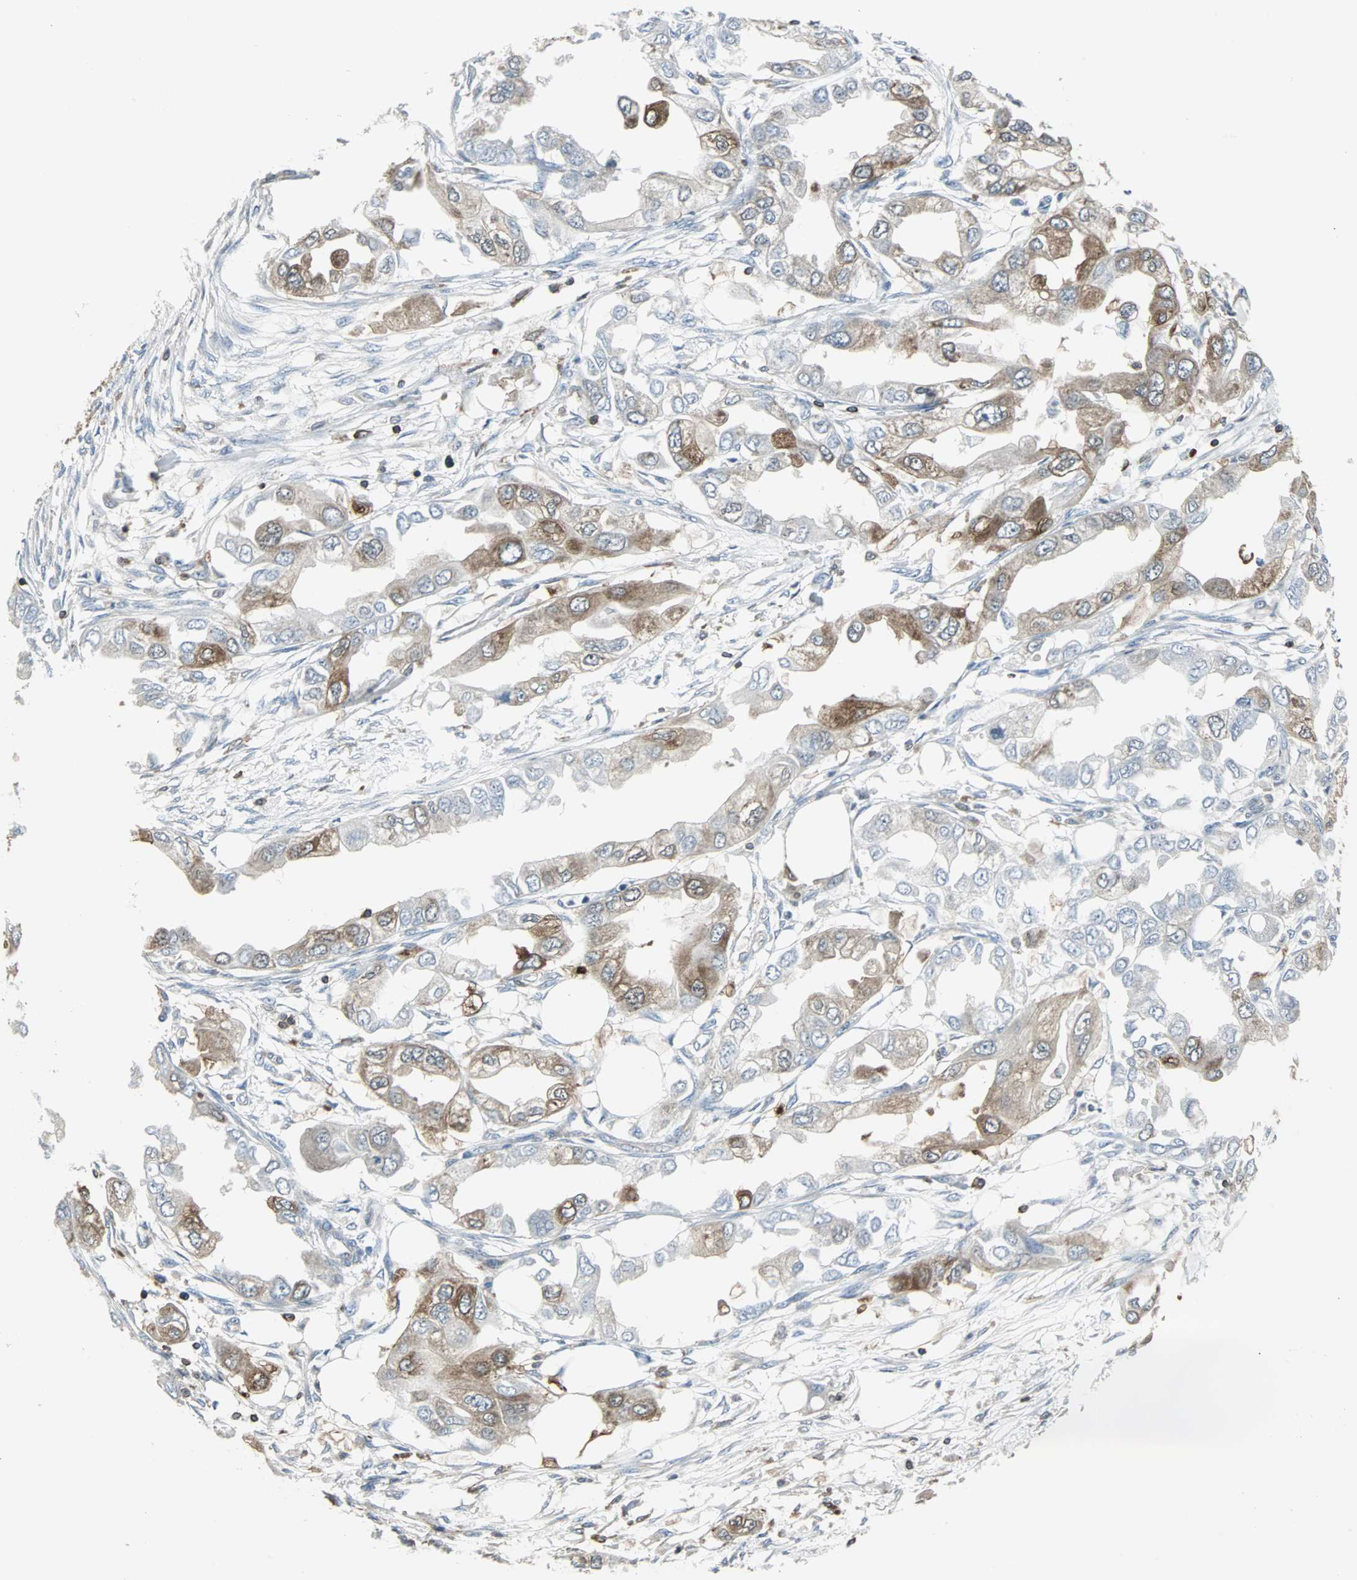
{"staining": {"intensity": "moderate", "quantity": "25%-75%", "location": "cytoplasmic/membranous"}, "tissue": "endometrial cancer", "cell_type": "Tumor cells", "image_type": "cancer", "snomed": [{"axis": "morphology", "description": "Adenocarcinoma, NOS"}, {"axis": "topography", "description": "Endometrium"}], "caption": "IHC (DAB (3,3'-diaminobenzidine)) staining of human endometrial cancer demonstrates moderate cytoplasmic/membranous protein staining in about 25%-75% of tumor cells. (IHC, brightfield microscopy, high magnification).", "gene": "LRRFIP1", "patient": {"sex": "female", "age": 67}}